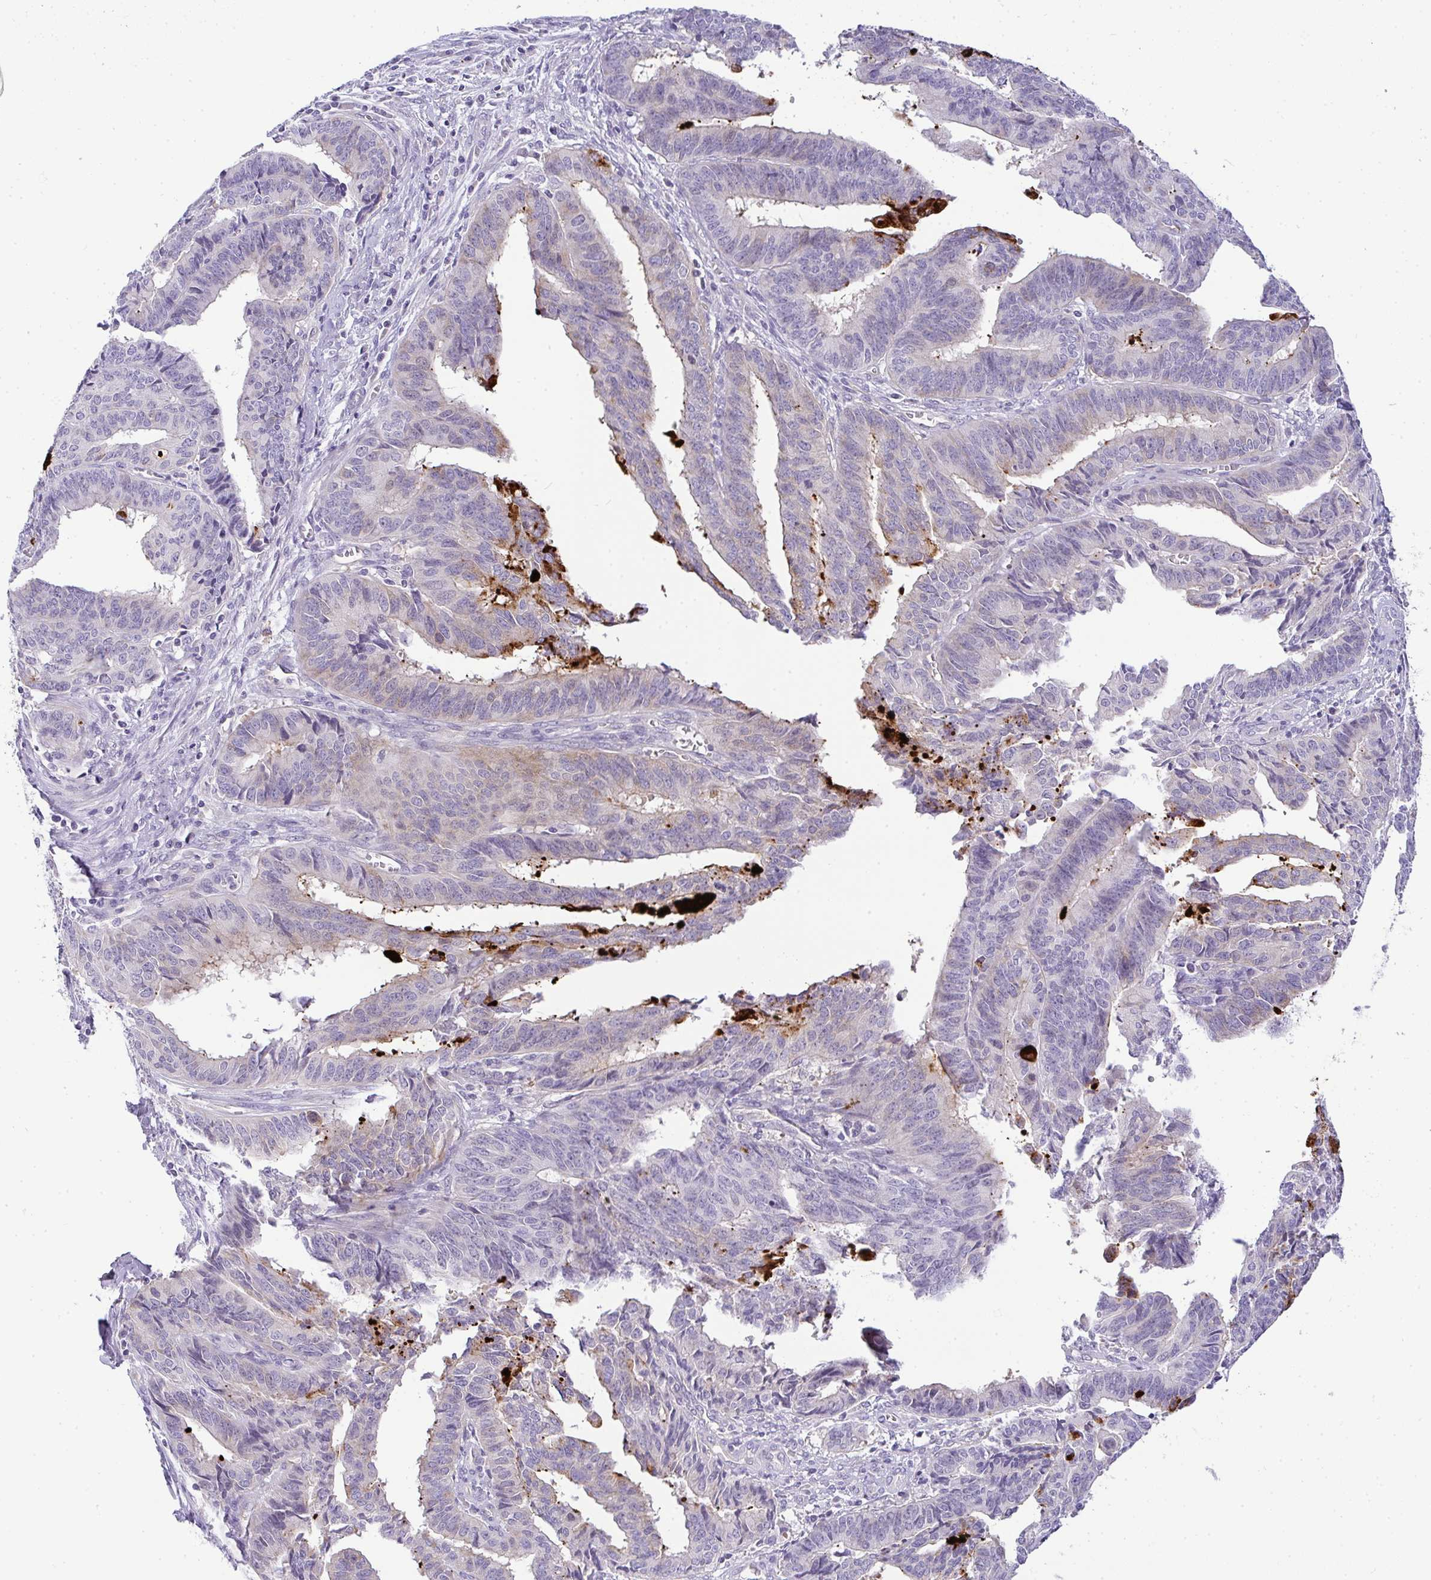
{"staining": {"intensity": "weak", "quantity": "<25%", "location": "cytoplasmic/membranous"}, "tissue": "endometrial cancer", "cell_type": "Tumor cells", "image_type": "cancer", "snomed": [{"axis": "morphology", "description": "Adenocarcinoma, NOS"}, {"axis": "topography", "description": "Endometrium"}], "caption": "IHC of human endometrial cancer displays no expression in tumor cells. The staining is performed using DAB brown chromogen with nuclei counter-stained in using hematoxylin.", "gene": "LIPE", "patient": {"sex": "female", "age": 65}}